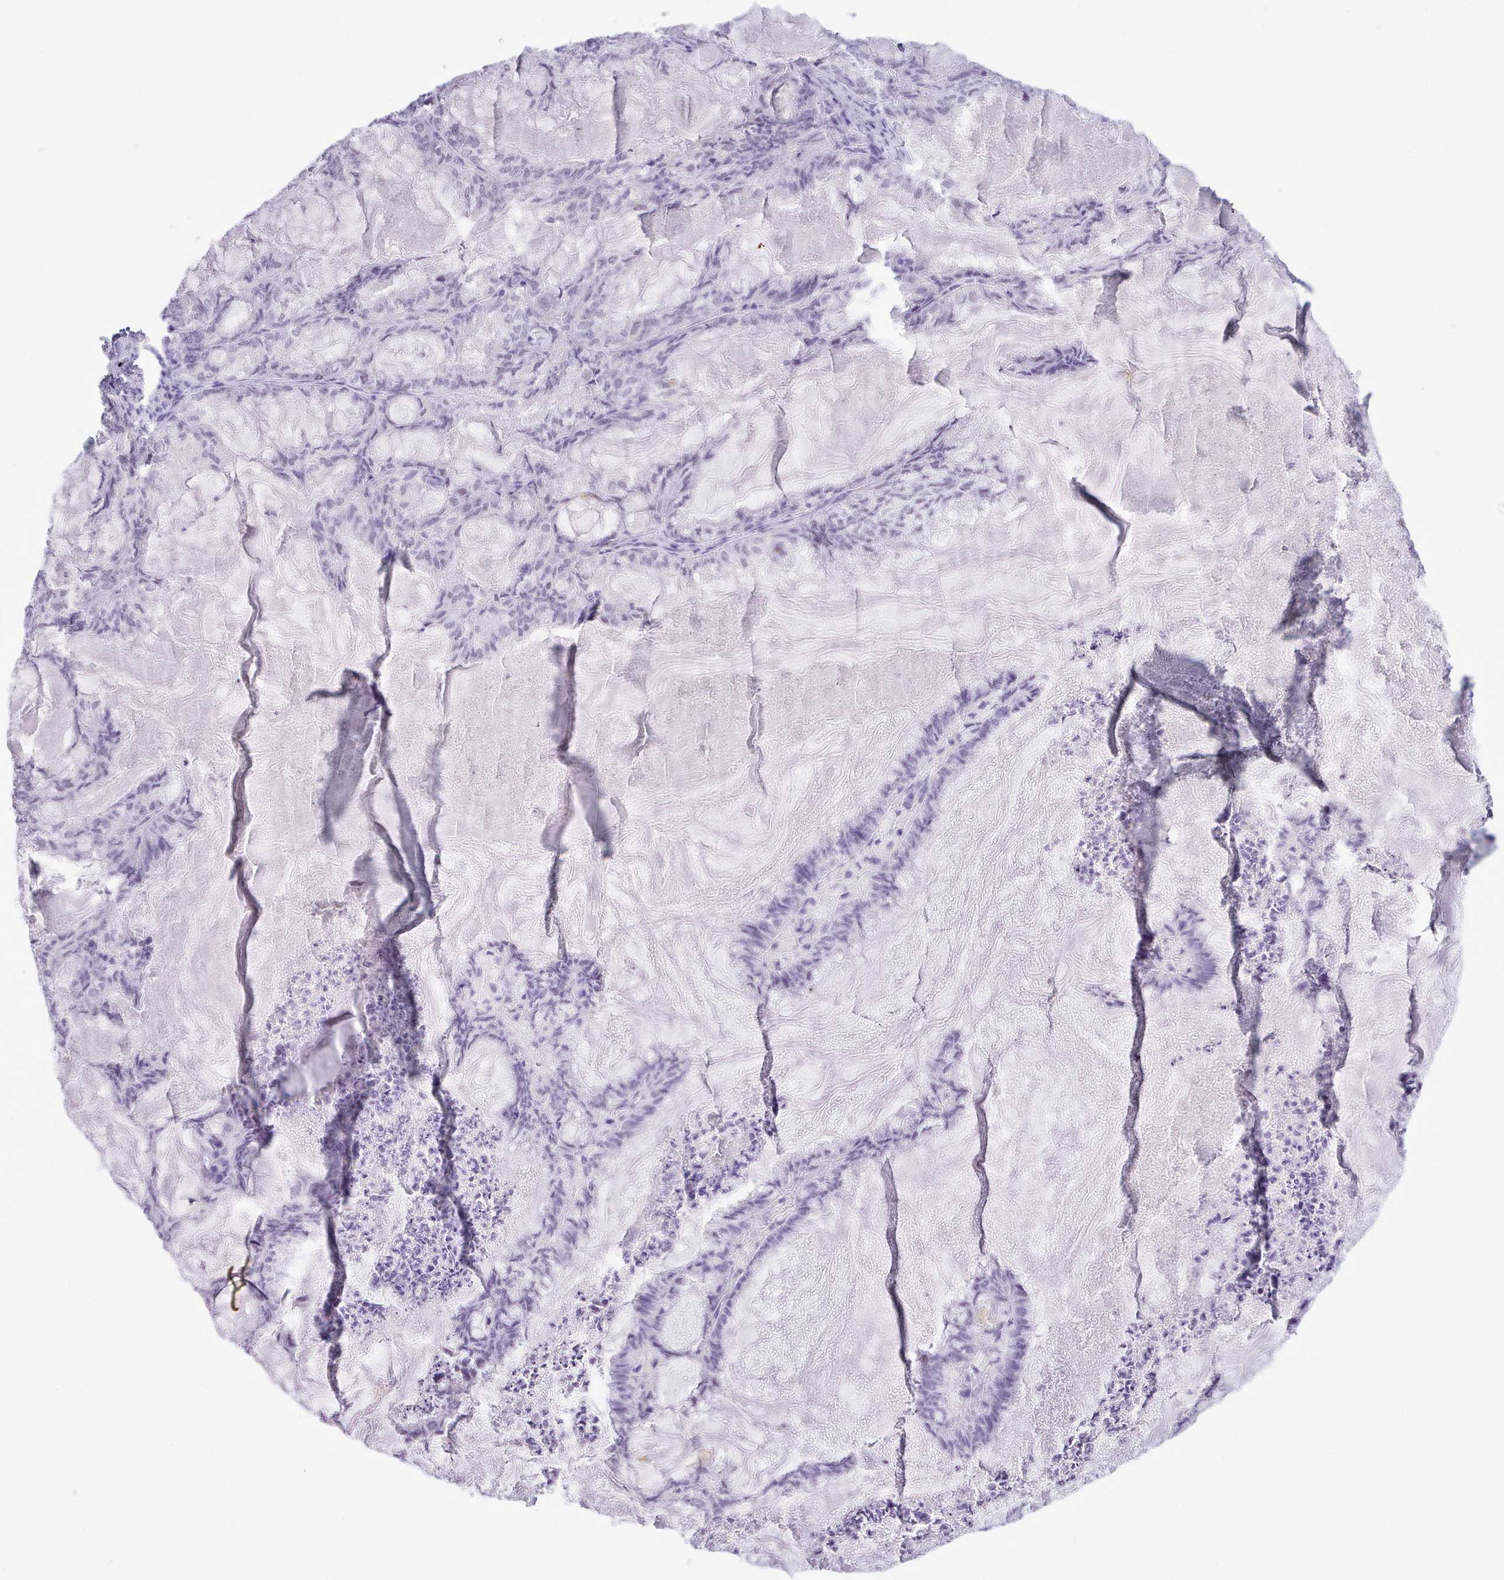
{"staining": {"intensity": "negative", "quantity": "none", "location": "none"}, "tissue": "endometrial cancer", "cell_type": "Tumor cells", "image_type": "cancer", "snomed": [{"axis": "morphology", "description": "Adenocarcinoma, NOS"}, {"axis": "topography", "description": "Endometrium"}], "caption": "Immunohistochemistry (IHC) micrograph of human adenocarcinoma (endometrial) stained for a protein (brown), which reveals no positivity in tumor cells.", "gene": "FBXO48", "patient": {"sex": "female", "age": 86}}